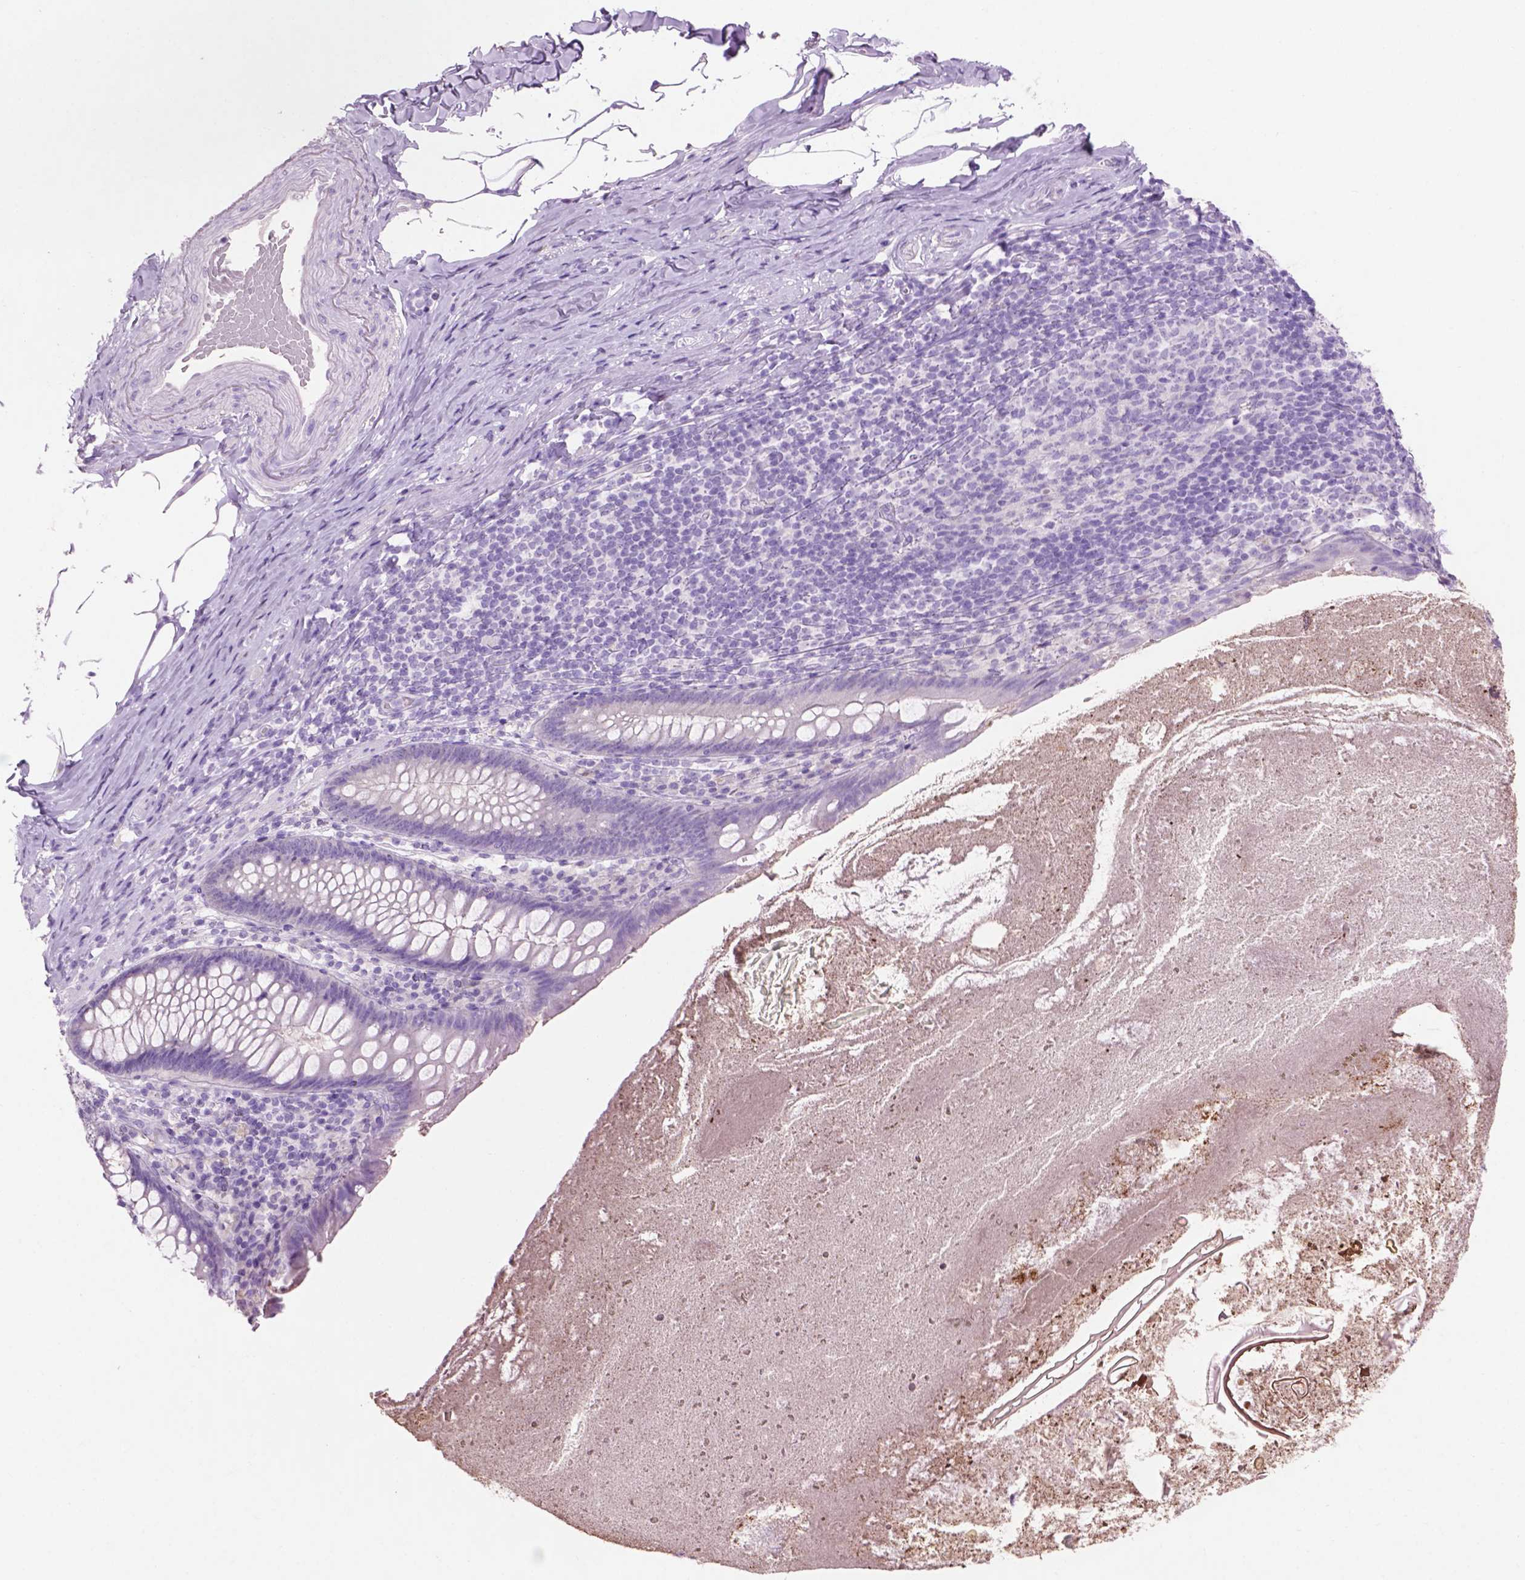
{"staining": {"intensity": "negative", "quantity": "none", "location": "none"}, "tissue": "appendix", "cell_type": "Glandular cells", "image_type": "normal", "snomed": [{"axis": "morphology", "description": "Normal tissue, NOS"}, {"axis": "topography", "description": "Appendix"}], "caption": "A micrograph of appendix stained for a protein displays no brown staining in glandular cells.", "gene": "CRYBA4", "patient": {"sex": "male", "age": 47}}